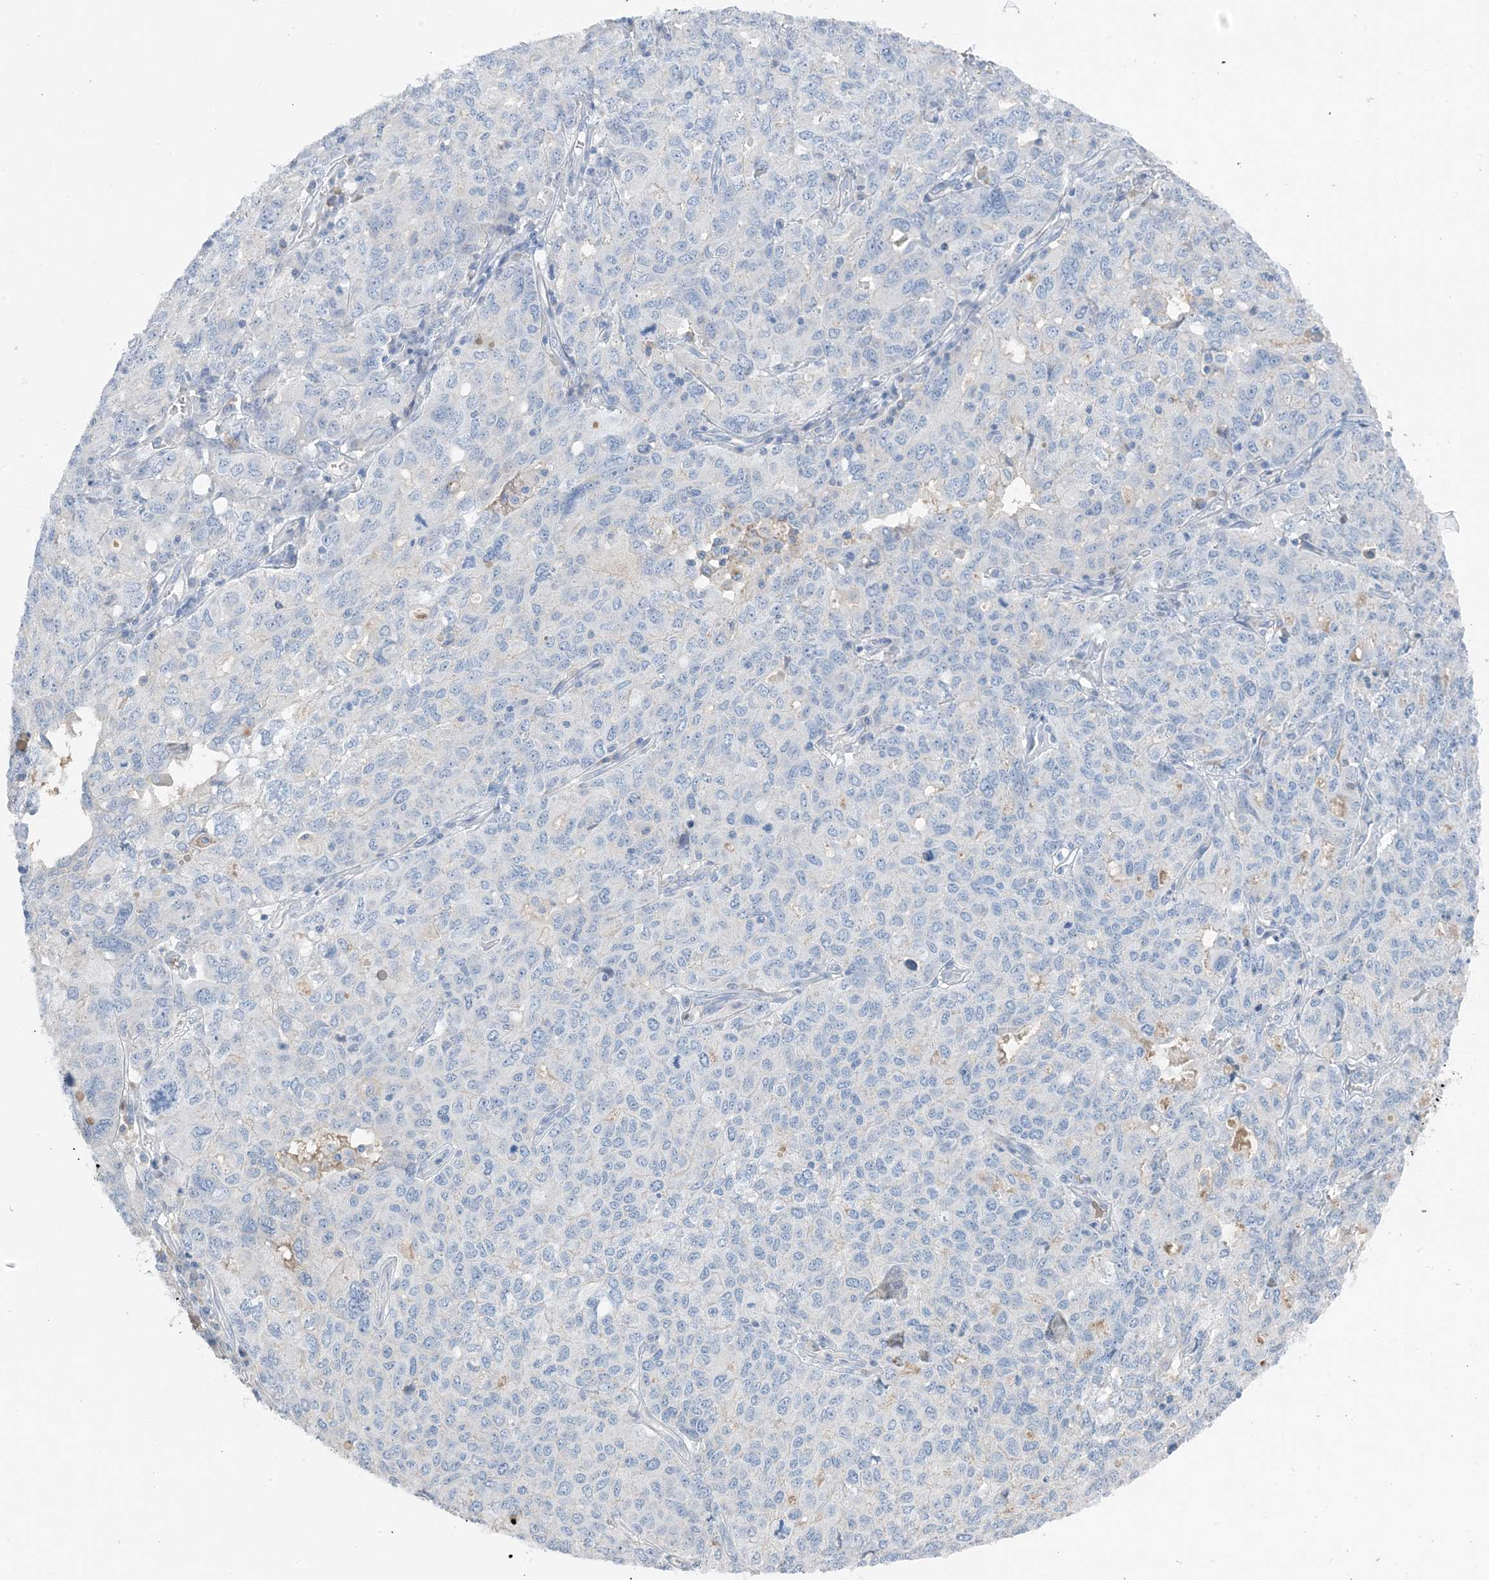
{"staining": {"intensity": "negative", "quantity": "none", "location": "none"}, "tissue": "ovarian cancer", "cell_type": "Tumor cells", "image_type": "cancer", "snomed": [{"axis": "morphology", "description": "Carcinoma, endometroid"}, {"axis": "topography", "description": "Ovary"}], "caption": "Immunohistochemical staining of human ovarian endometroid carcinoma demonstrates no significant positivity in tumor cells.", "gene": "CTRL", "patient": {"sex": "female", "age": 62}}